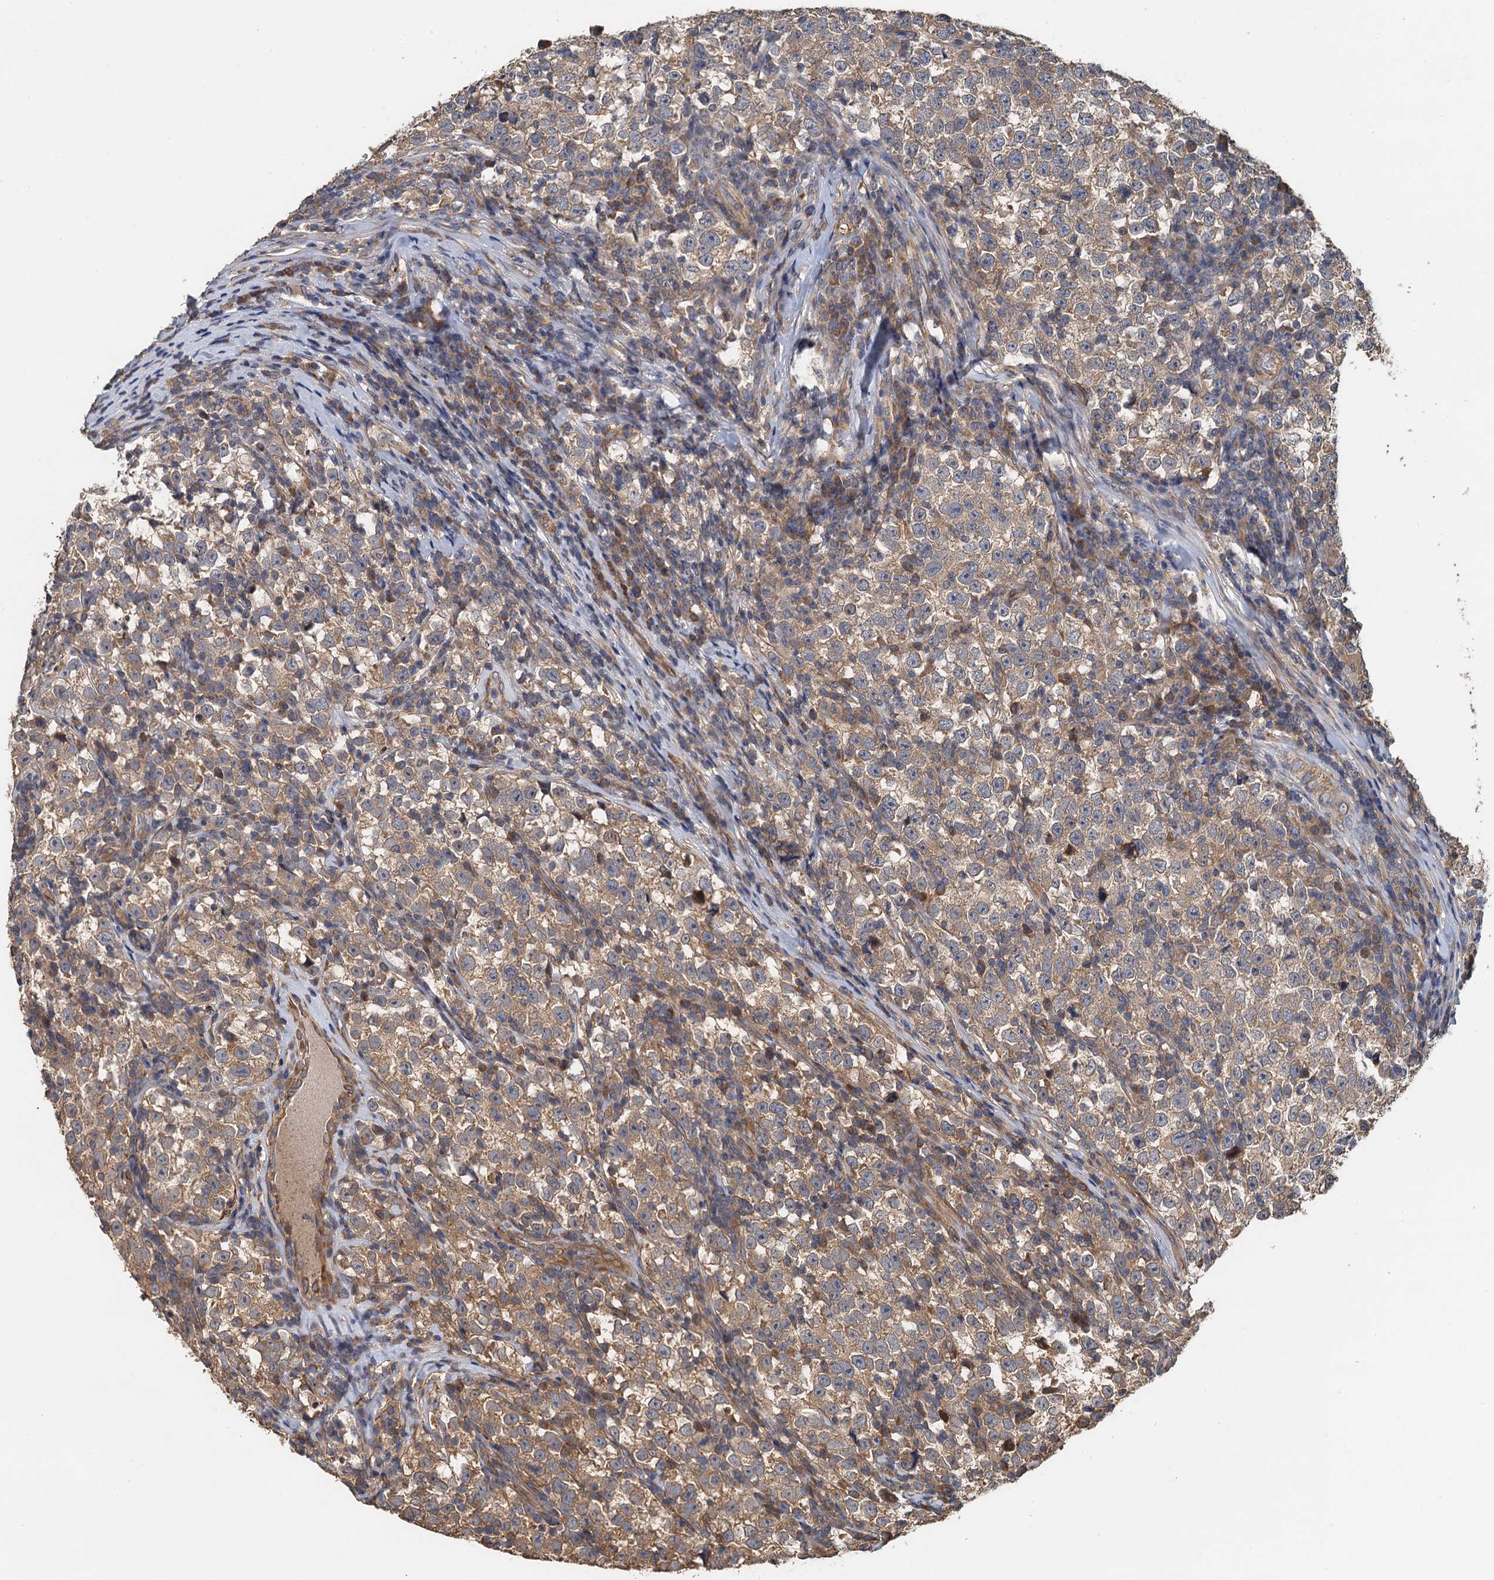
{"staining": {"intensity": "moderate", "quantity": ">75%", "location": "cytoplasmic/membranous"}, "tissue": "testis cancer", "cell_type": "Tumor cells", "image_type": "cancer", "snomed": [{"axis": "morphology", "description": "Normal tissue, NOS"}, {"axis": "morphology", "description": "Seminoma, NOS"}, {"axis": "topography", "description": "Testis"}], "caption": "Immunohistochemistry micrograph of testis cancer (seminoma) stained for a protein (brown), which exhibits medium levels of moderate cytoplasmic/membranous expression in approximately >75% of tumor cells.", "gene": "MEAK7", "patient": {"sex": "male", "age": 43}}